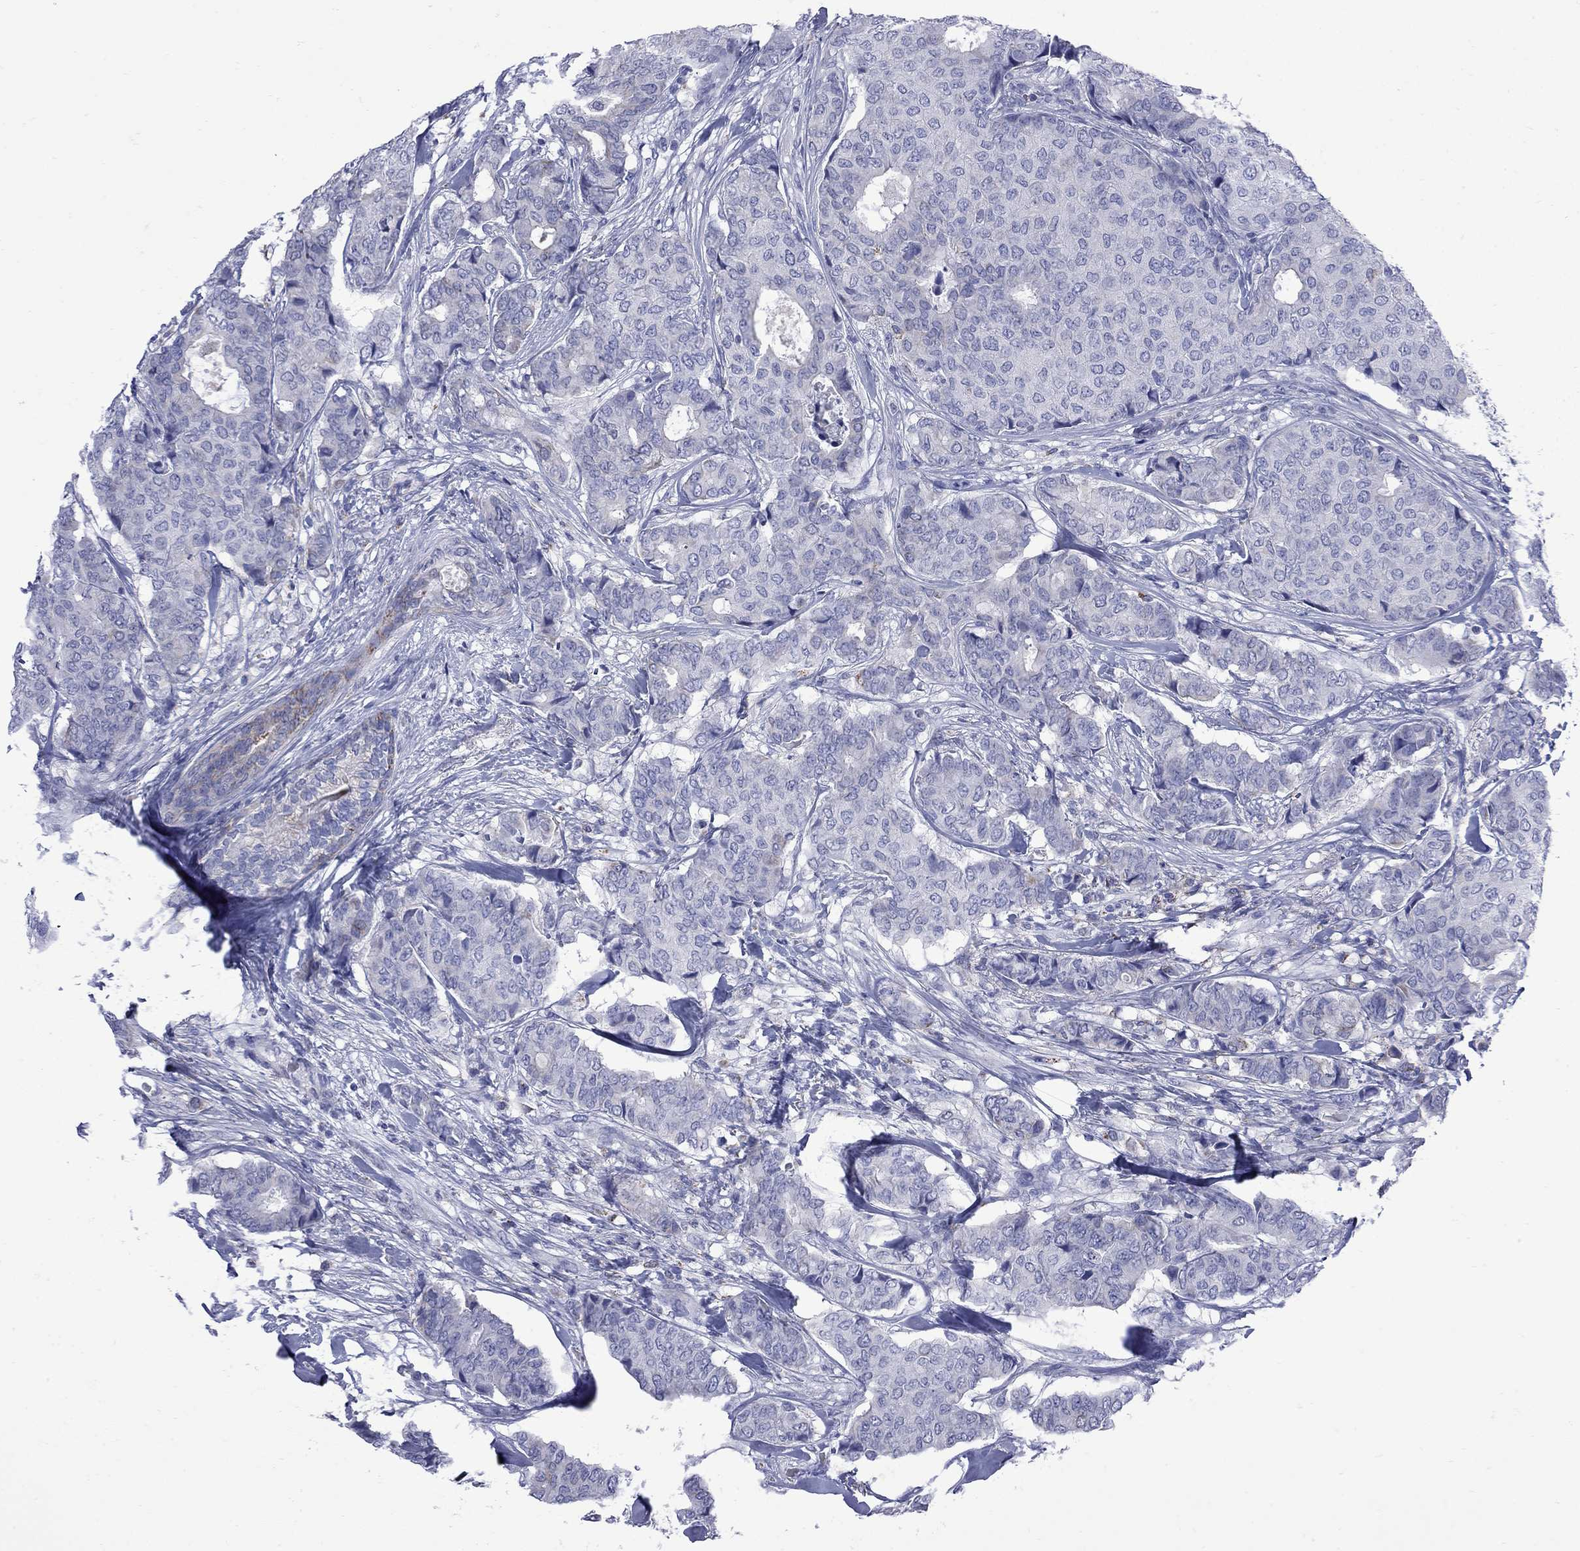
{"staining": {"intensity": "negative", "quantity": "none", "location": "none"}, "tissue": "breast cancer", "cell_type": "Tumor cells", "image_type": "cancer", "snomed": [{"axis": "morphology", "description": "Duct carcinoma"}, {"axis": "topography", "description": "Breast"}], "caption": "There is no significant staining in tumor cells of breast invasive ductal carcinoma.", "gene": "SESTD1", "patient": {"sex": "female", "age": 75}}